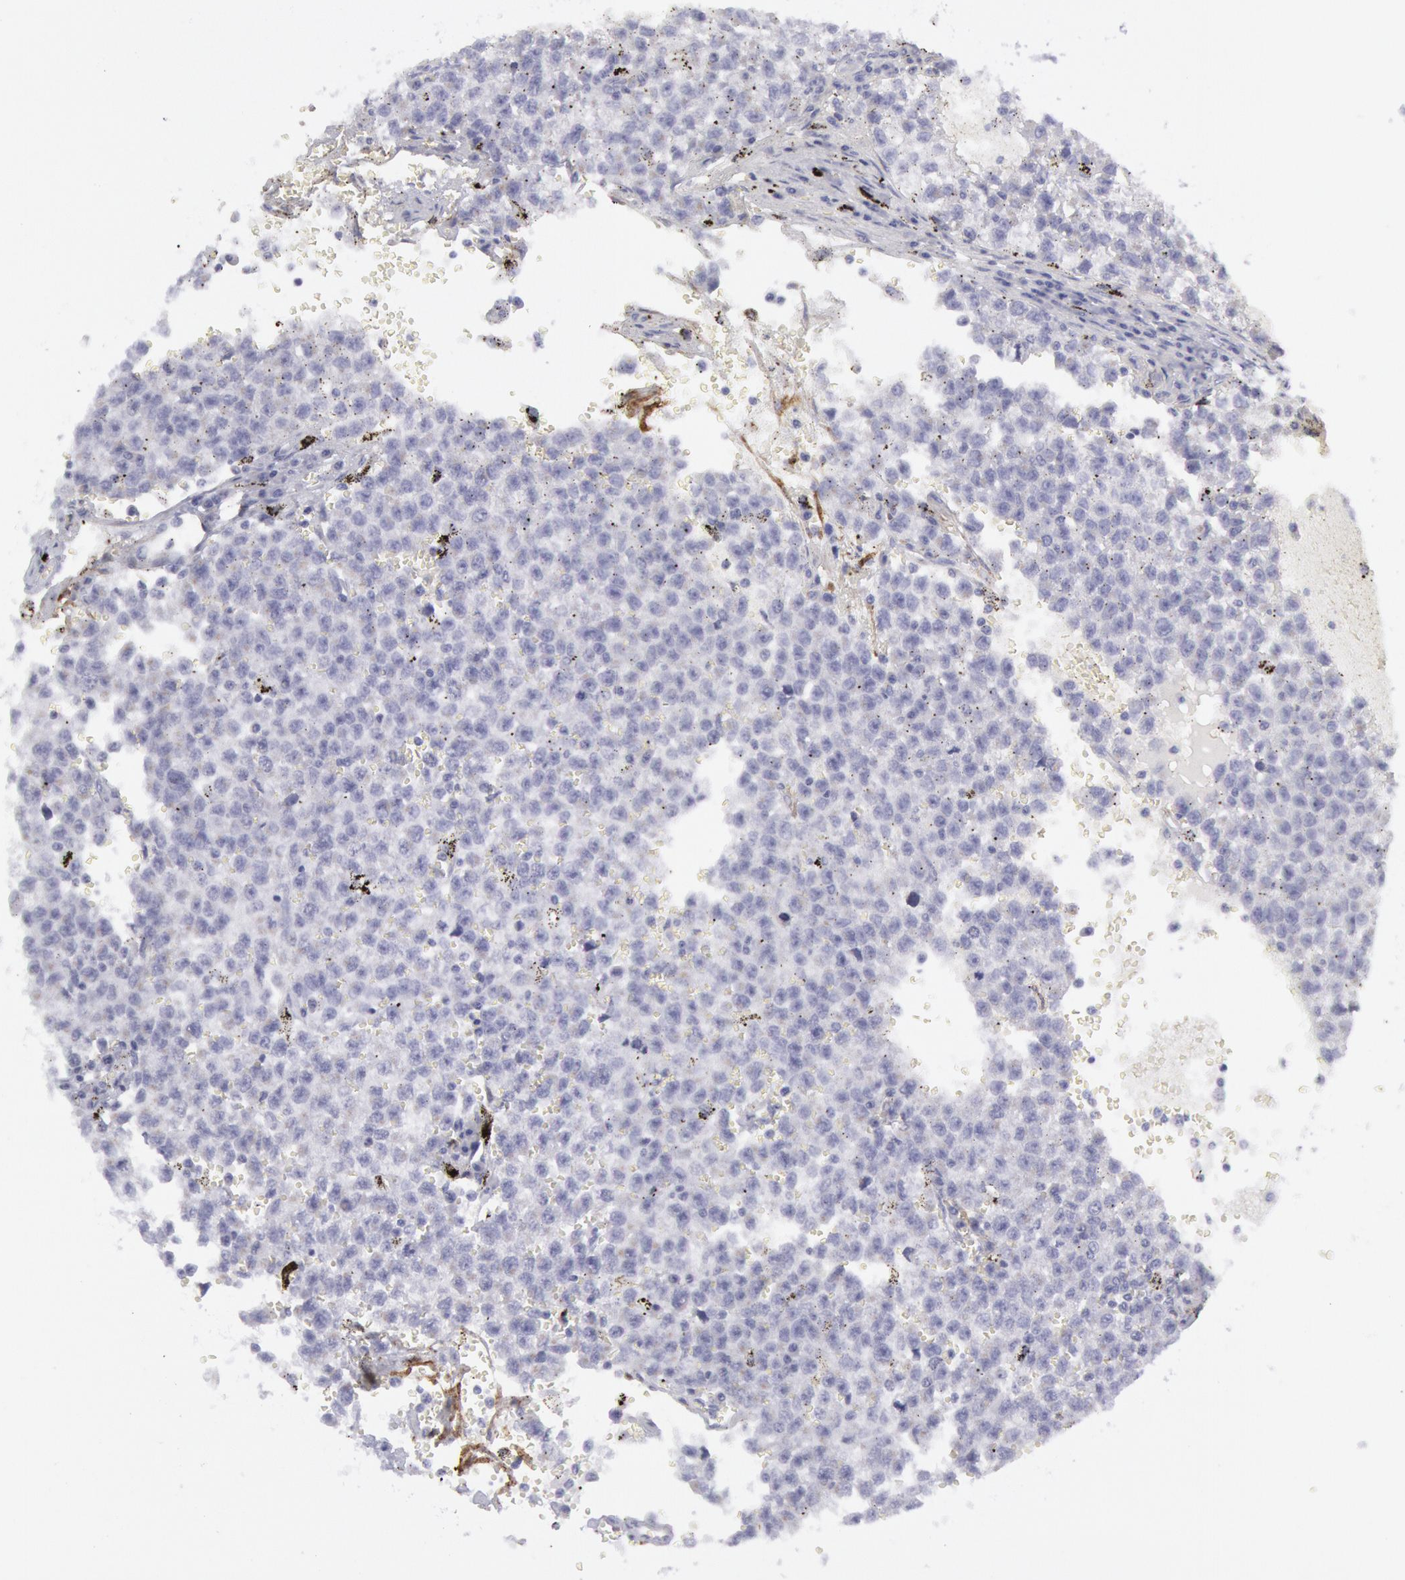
{"staining": {"intensity": "negative", "quantity": "none", "location": "none"}, "tissue": "testis cancer", "cell_type": "Tumor cells", "image_type": "cancer", "snomed": [{"axis": "morphology", "description": "Seminoma, NOS"}, {"axis": "topography", "description": "Testis"}], "caption": "Immunohistochemical staining of human testis cancer exhibits no significant expression in tumor cells. (IHC, brightfield microscopy, high magnification).", "gene": "CDH13", "patient": {"sex": "male", "age": 35}}